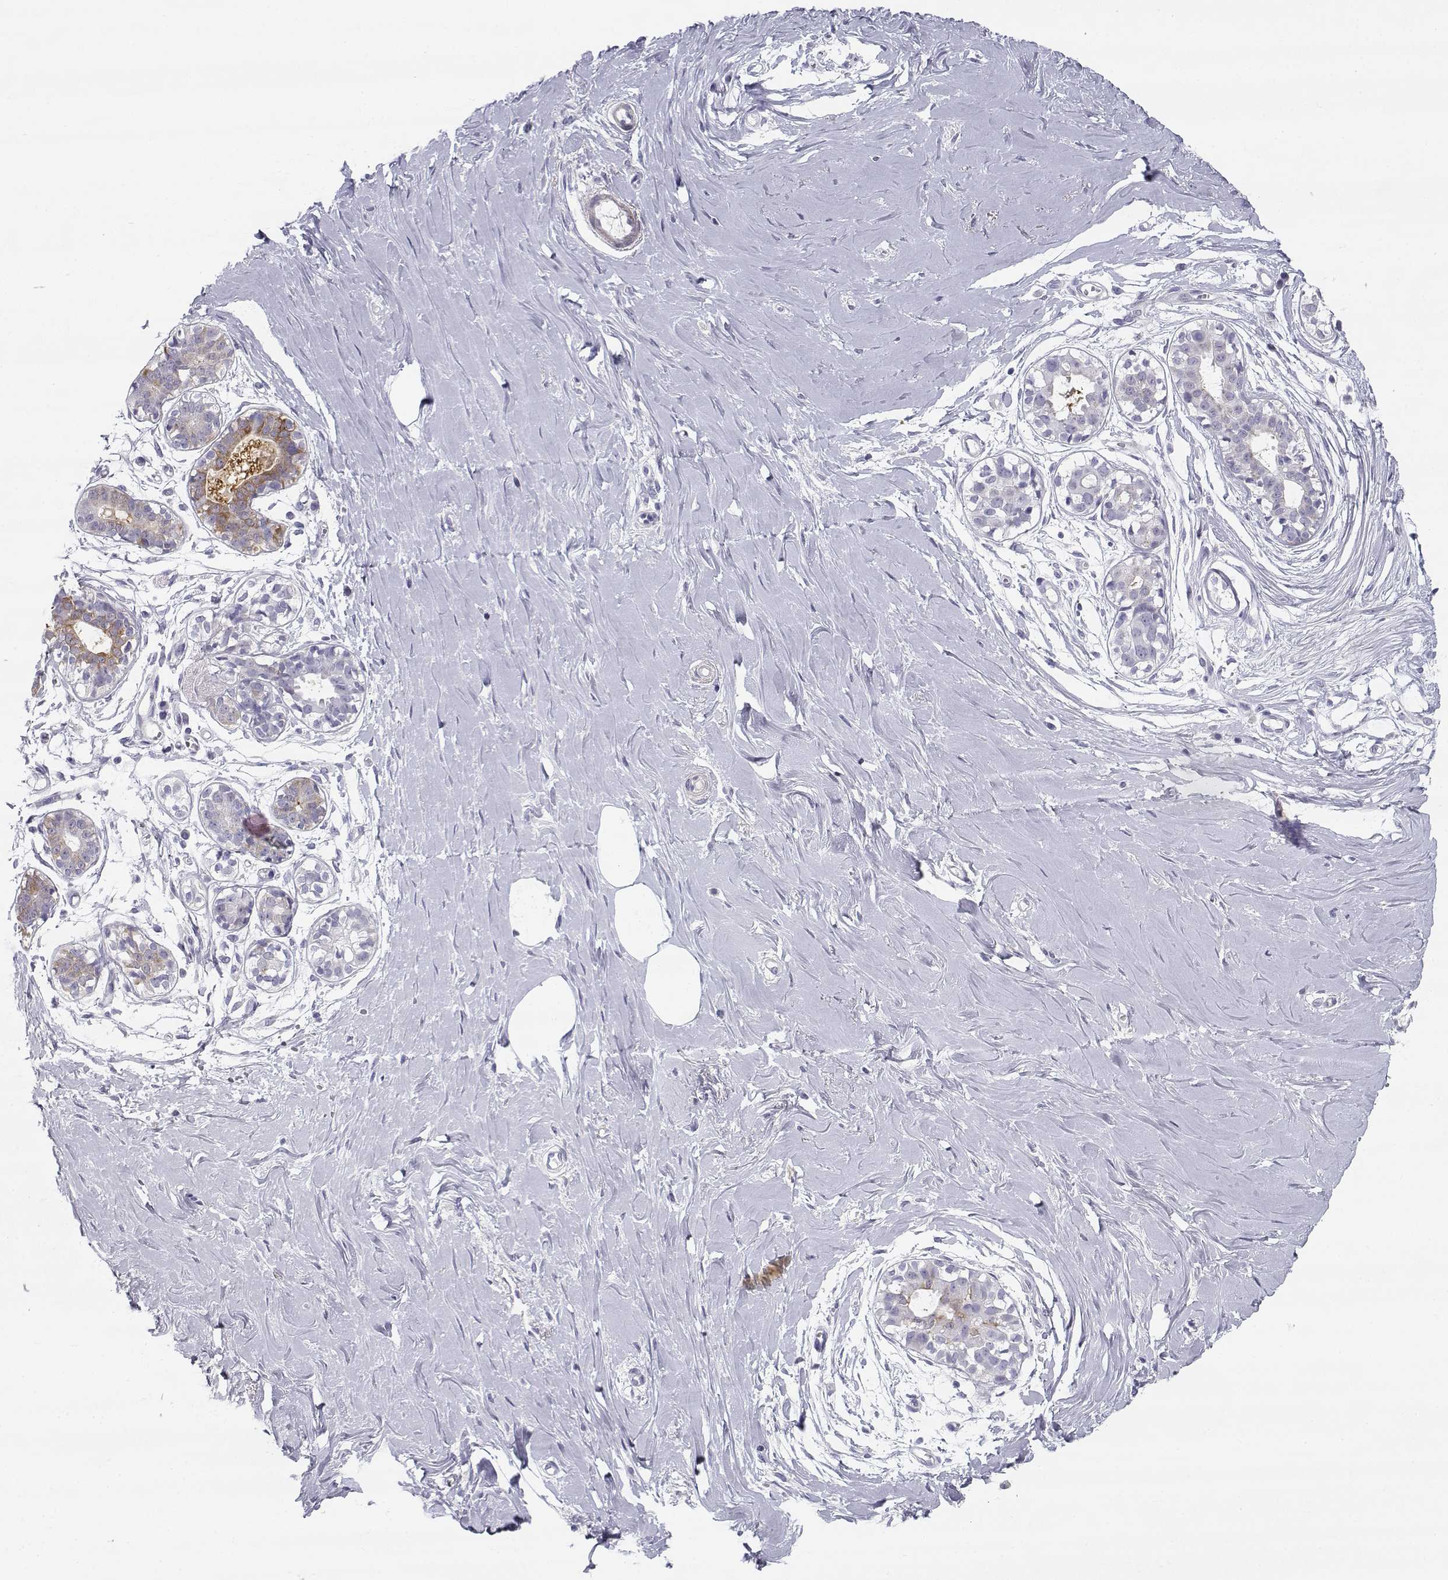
{"staining": {"intensity": "negative", "quantity": "none", "location": "none"}, "tissue": "breast", "cell_type": "Adipocytes", "image_type": "normal", "snomed": [{"axis": "morphology", "description": "Normal tissue, NOS"}, {"axis": "topography", "description": "Breast"}], "caption": "IHC image of normal human breast stained for a protein (brown), which reveals no expression in adipocytes. (DAB (3,3'-diaminobenzidine) IHC with hematoxylin counter stain).", "gene": "CREB3L3", "patient": {"sex": "female", "age": 49}}